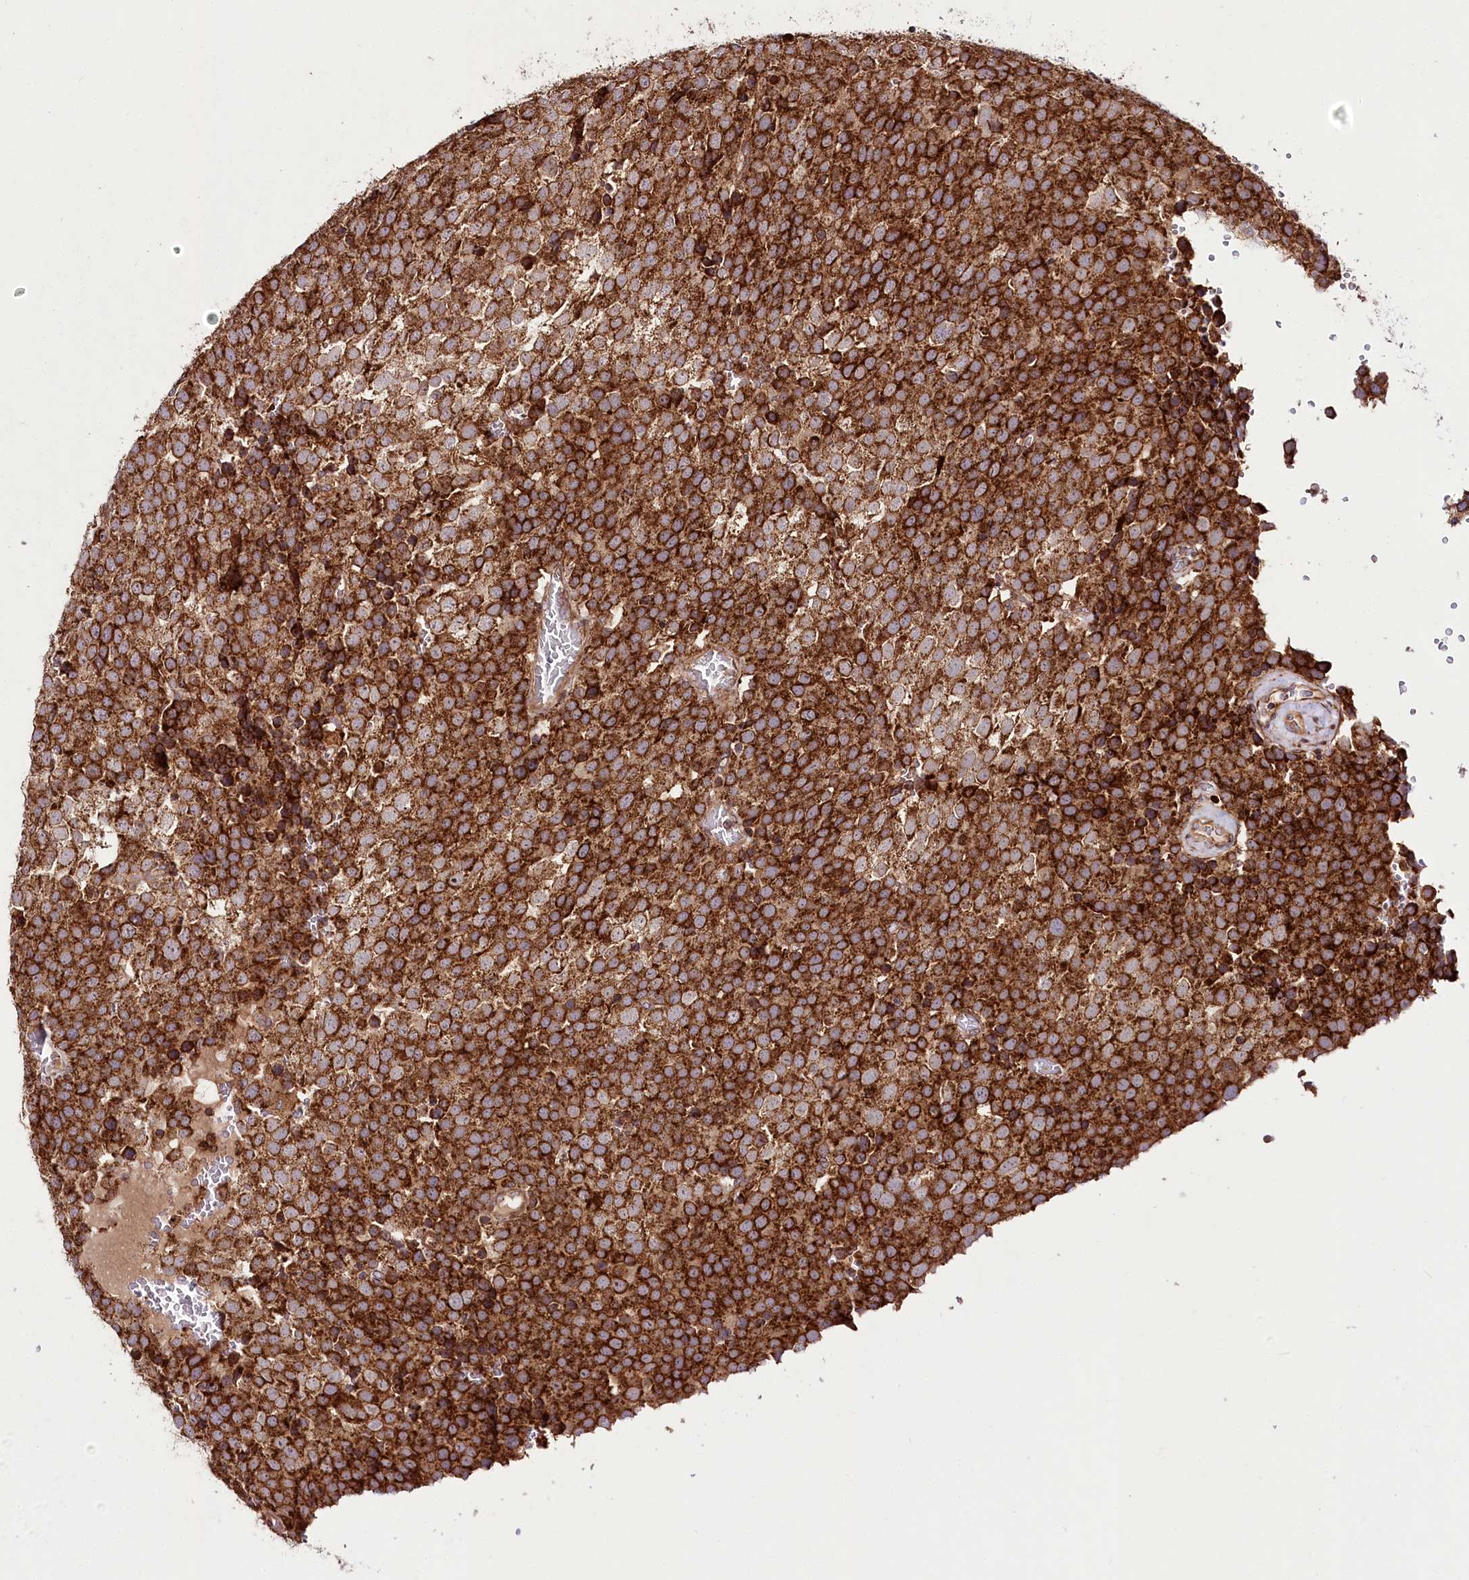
{"staining": {"intensity": "strong", "quantity": ">75%", "location": "cytoplasmic/membranous"}, "tissue": "testis cancer", "cell_type": "Tumor cells", "image_type": "cancer", "snomed": [{"axis": "morphology", "description": "Seminoma, NOS"}, {"axis": "topography", "description": "Testis"}], "caption": "The immunohistochemical stain shows strong cytoplasmic/membranous expression in tumor cells of seminoma (testis) tissue.", "gene": "RAB7A", "patient": {"sex": "male", "age": 71}}